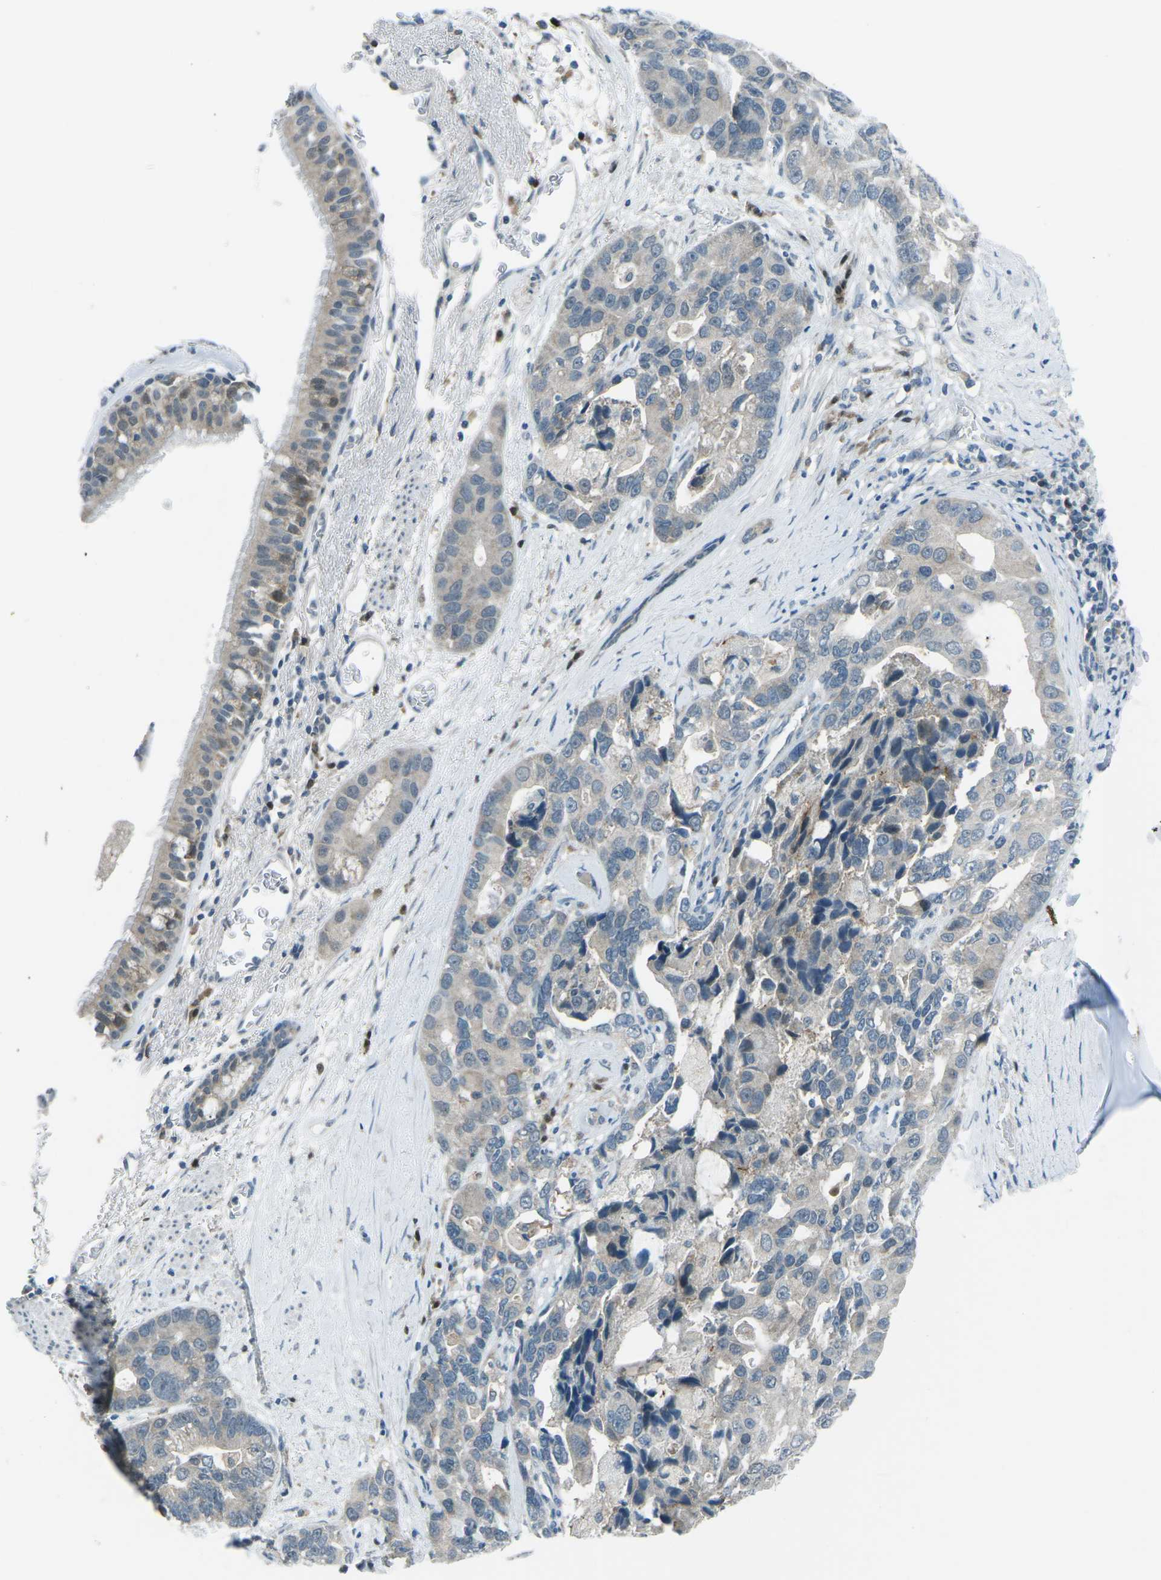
{"staining": {"intensity": "weak", "quantity": "25%-75%", "location": "cytoplasmic/membranous"}, "tissue": "bronchus", "cell_type": "Respiratory epithelial cells", "image_type": "normal", "snomed": [{"axis": "morphology", "description": "Normal tissue, NOS"}, {"axis": "morphology", "description": "Adenocarcinoma, NOS"}, {"axis": "morphology", "description": "Adenocarcinoma, metastatic, NOS"}, {"axis": "topography", "description": "Lymph node"}, {"axis": "topography", "description": "Bronchus"}, {"axis": "topography", "description": "Lung"}], "caption": "IHC of normal human bronchus shows low levels of weak cytoplasmic/membranous positivity in approximately 25%-75% of respiratory epithelial cells. (Brightfield microscopy of DAB IHC at high magnification).", "gene": "PRKCA", "patient": {"sex": "female", "age": 54}}